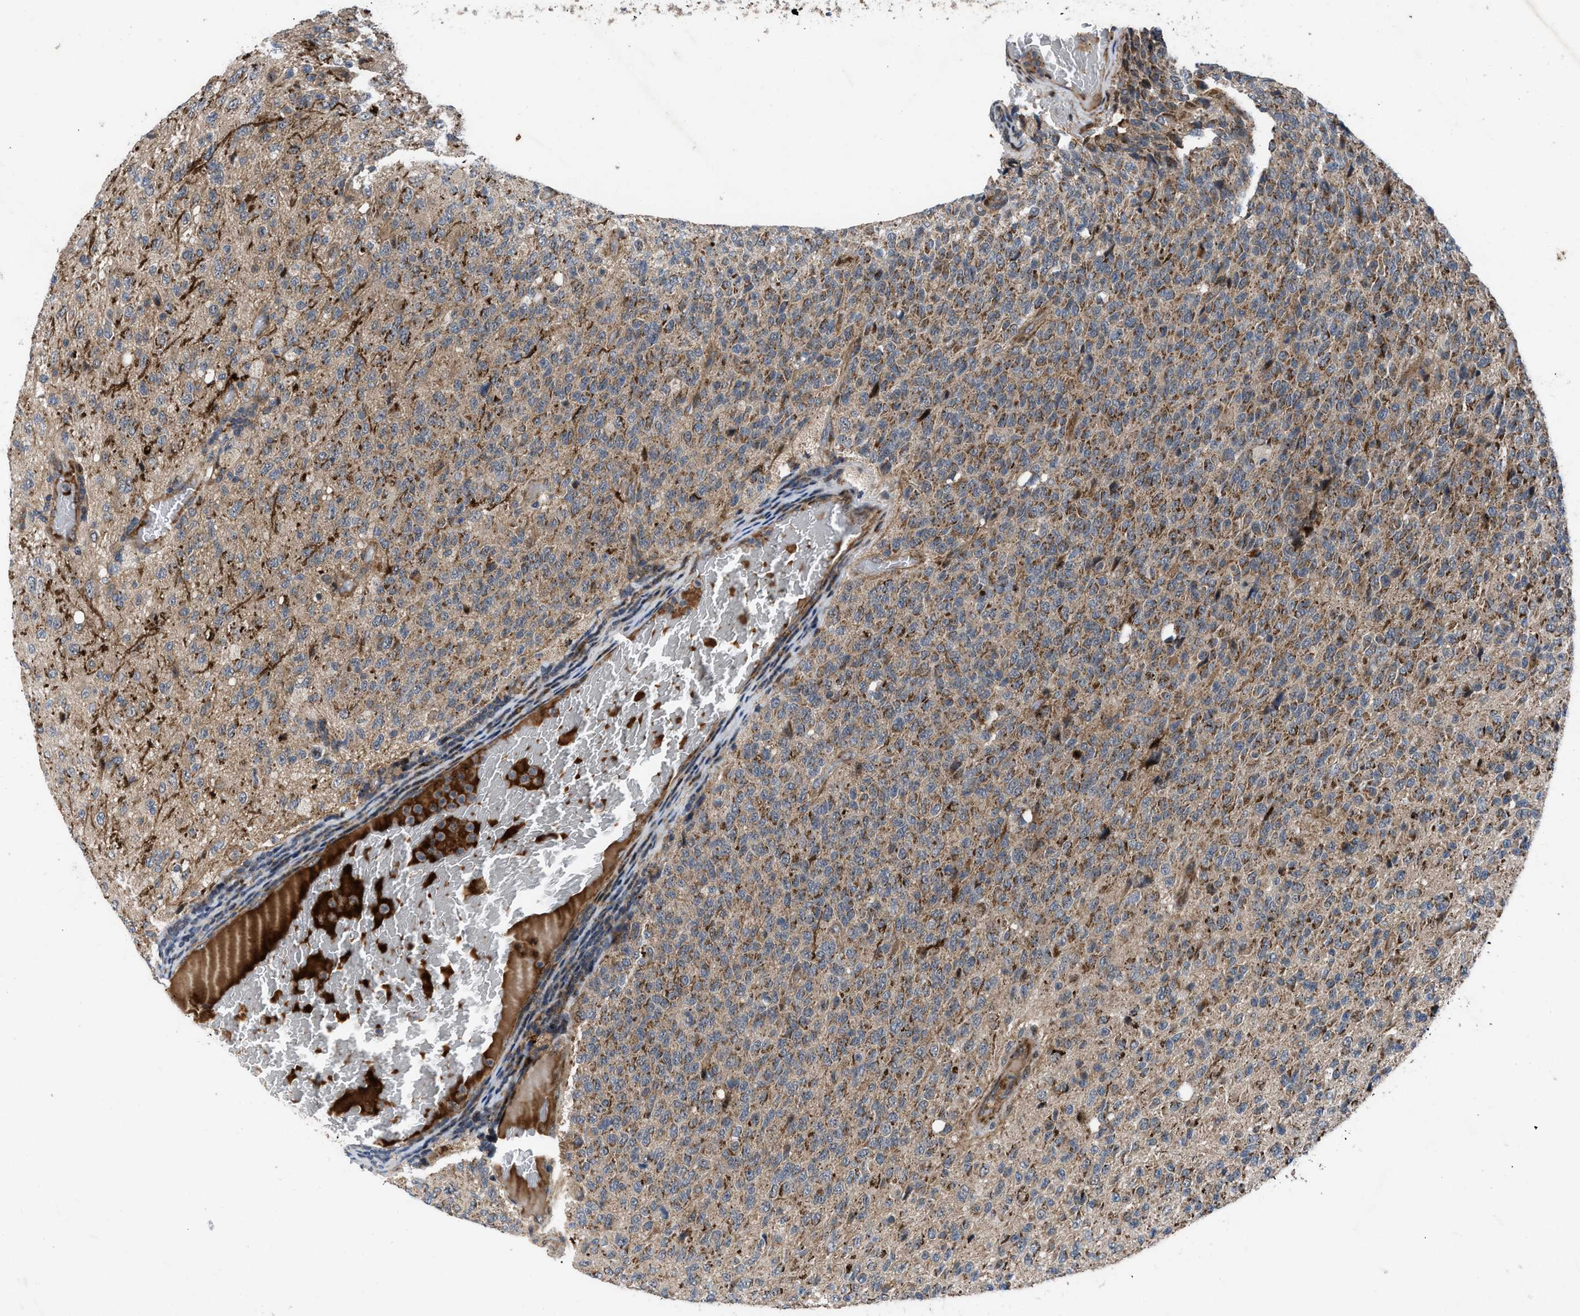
{"staining": {"intensity": "moderate", "quantity": ">75%", "location": "cytoplasmic/membranous"}, "tissue": "glioma", "cell_type": "Tumor cells", "image_type": "cancer", "snomed": [{"axis": "morphology", "description": "Glioma, malignant, High grade"}, {"axis": "topography", "description": "pancreas cauda"}], "caption": "This is a micrograph of immunohistochemistry staining of malignant high-grade glioma, which shows moderate positivity in the cytoplasmic/membranous of tumor cells.", "gene": "AP3M2", "patient": {"sex": "male", "age": 60}}